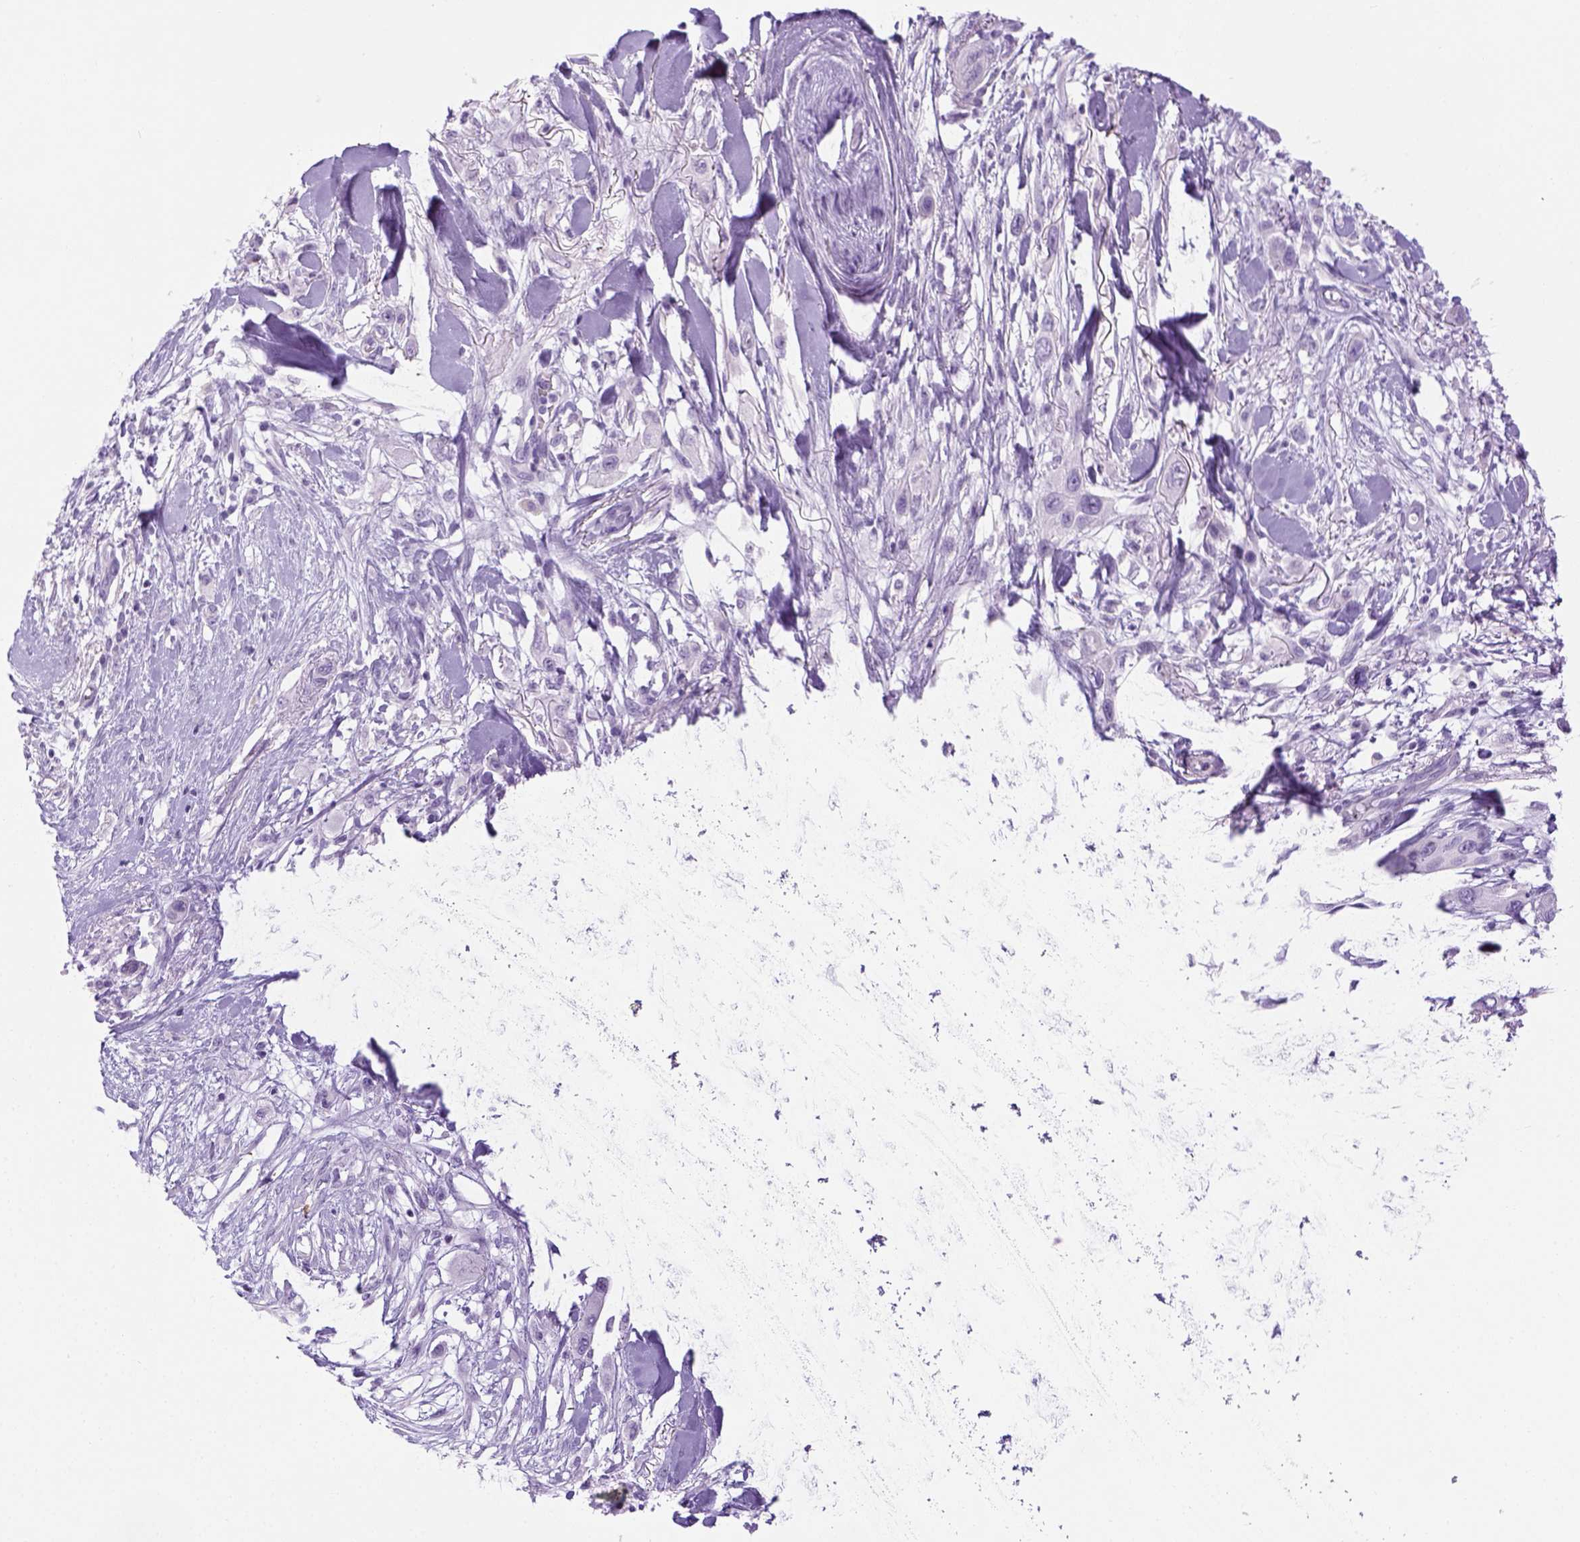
{"staining": {"intensity": "negative", "quantity": "none", "location": "none"}, "tissue": "skin cancer", "cell_type": "Tumor cells", "image_type": "cancer", "snomed": [{"axis": "morphology", "description": "Squamous cell carcinoma, NOS"}, {"axis": "topography", "description": "Skin"}], "caption": "Tumor cells show no significant protein positivity in skin squamous cell carcinoma. Nuclei are stained in blue.", "gene": "LGSN", "patient": {"sex": "male", "age": 79}}